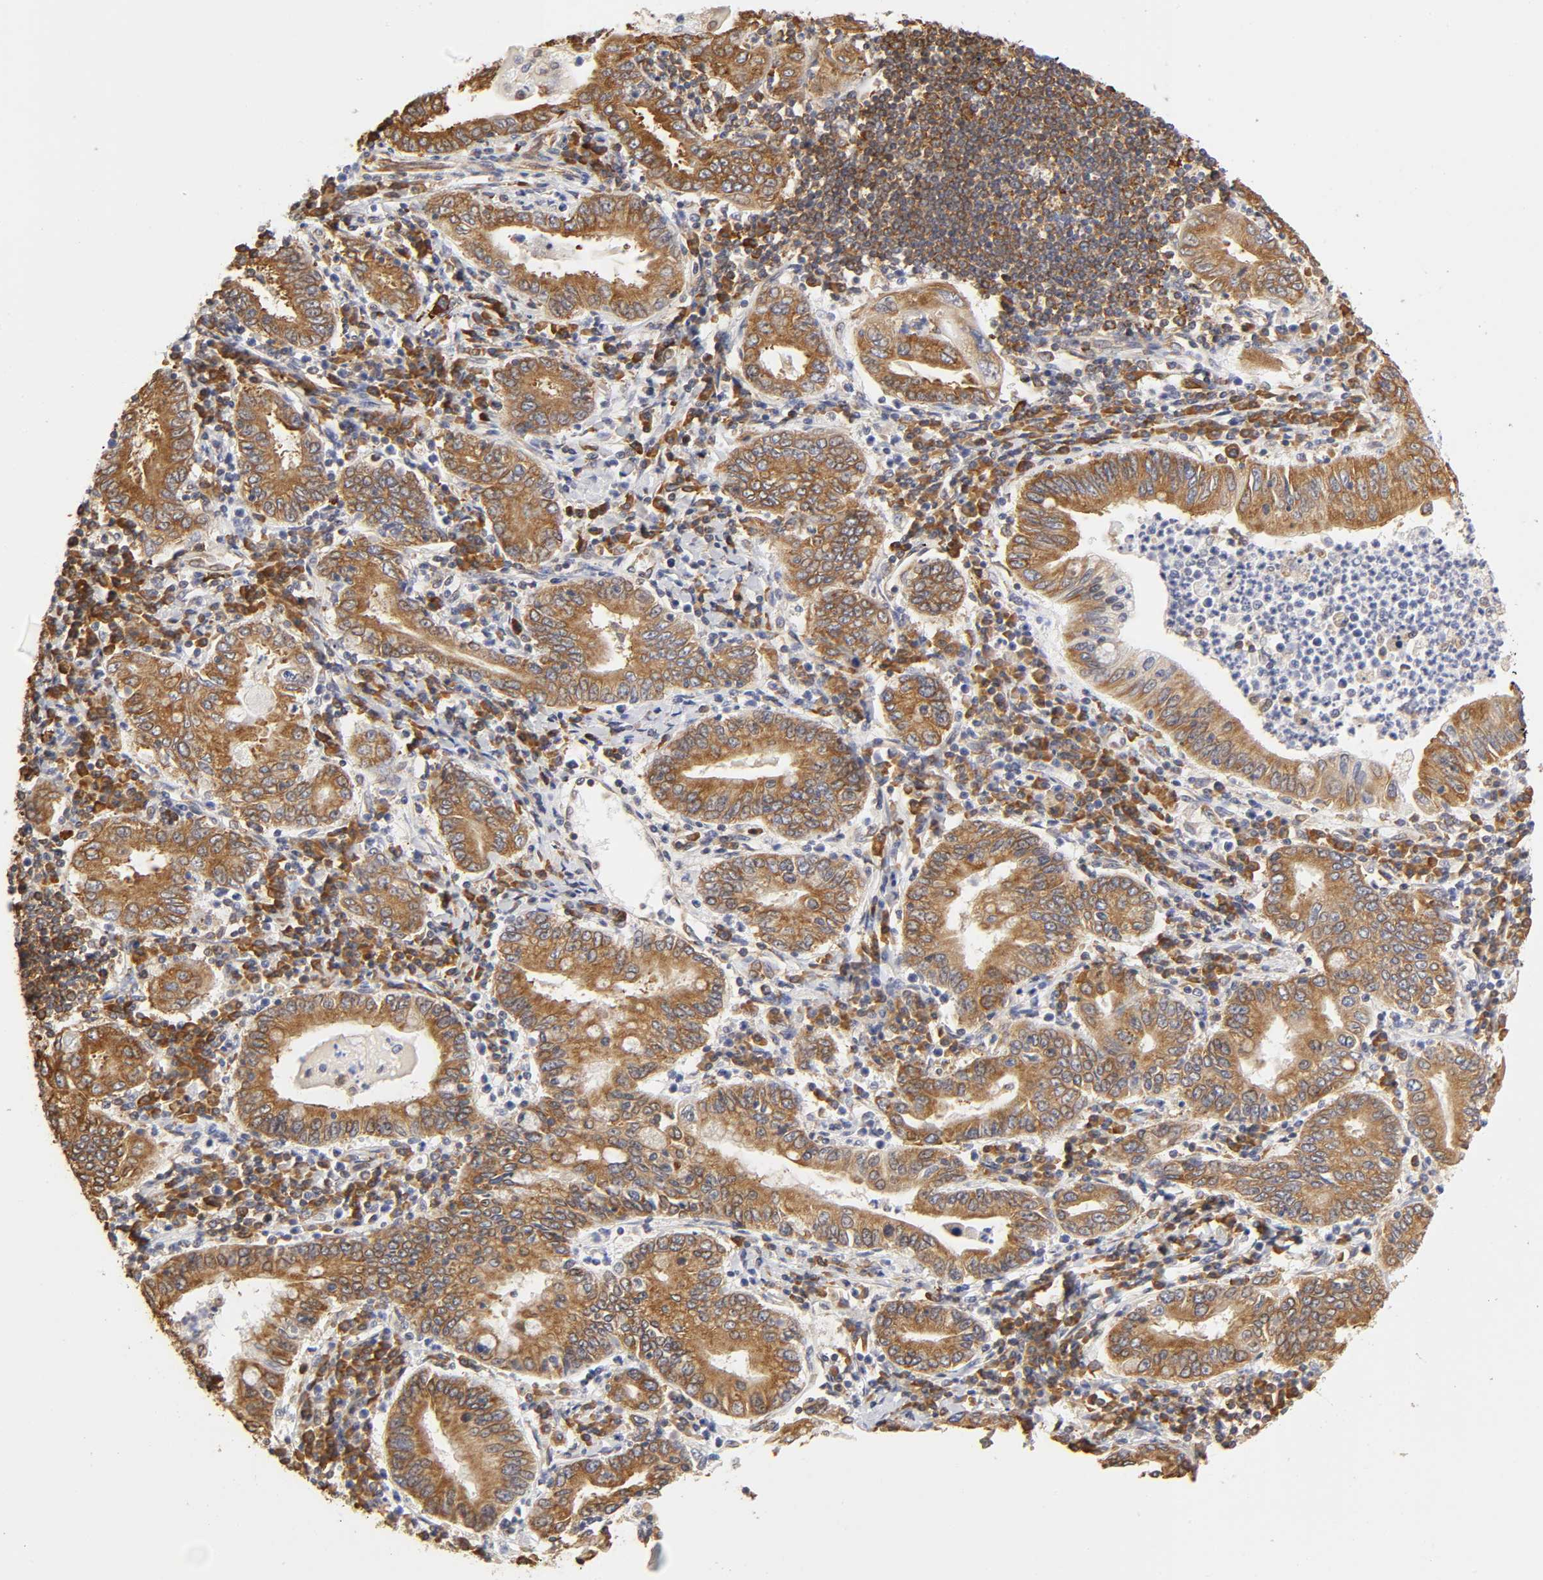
{"staining": {"intensity": "strong", "quantity": ">75%", "location": "cytoplasmic/membranous"}, "tissue": "stomach cancer", "cell_type": "Tumor cells", "image_type": "cancer", "snomed": [{"axis": "morphology", "description": "Normal tissue, NOS"}, {"axis": "morphology", "description": "Adenocarcinoma, NOS"}, {"axis": "topography", "description": "Esophagus"}, {"axis": "topography", "description": "Stomach, upper"}, {"axis": "topography", "description": "Peripheral nerve tissue"}], "caption": "This is a micrograph of immunohistochemistry staining of adenocarcinoma (stomach), which shows strong staining in the cytoplasmic/membranous of tumor cells.", "gene": "RPL14", "patient": {"sex": "male", "age": 62}}